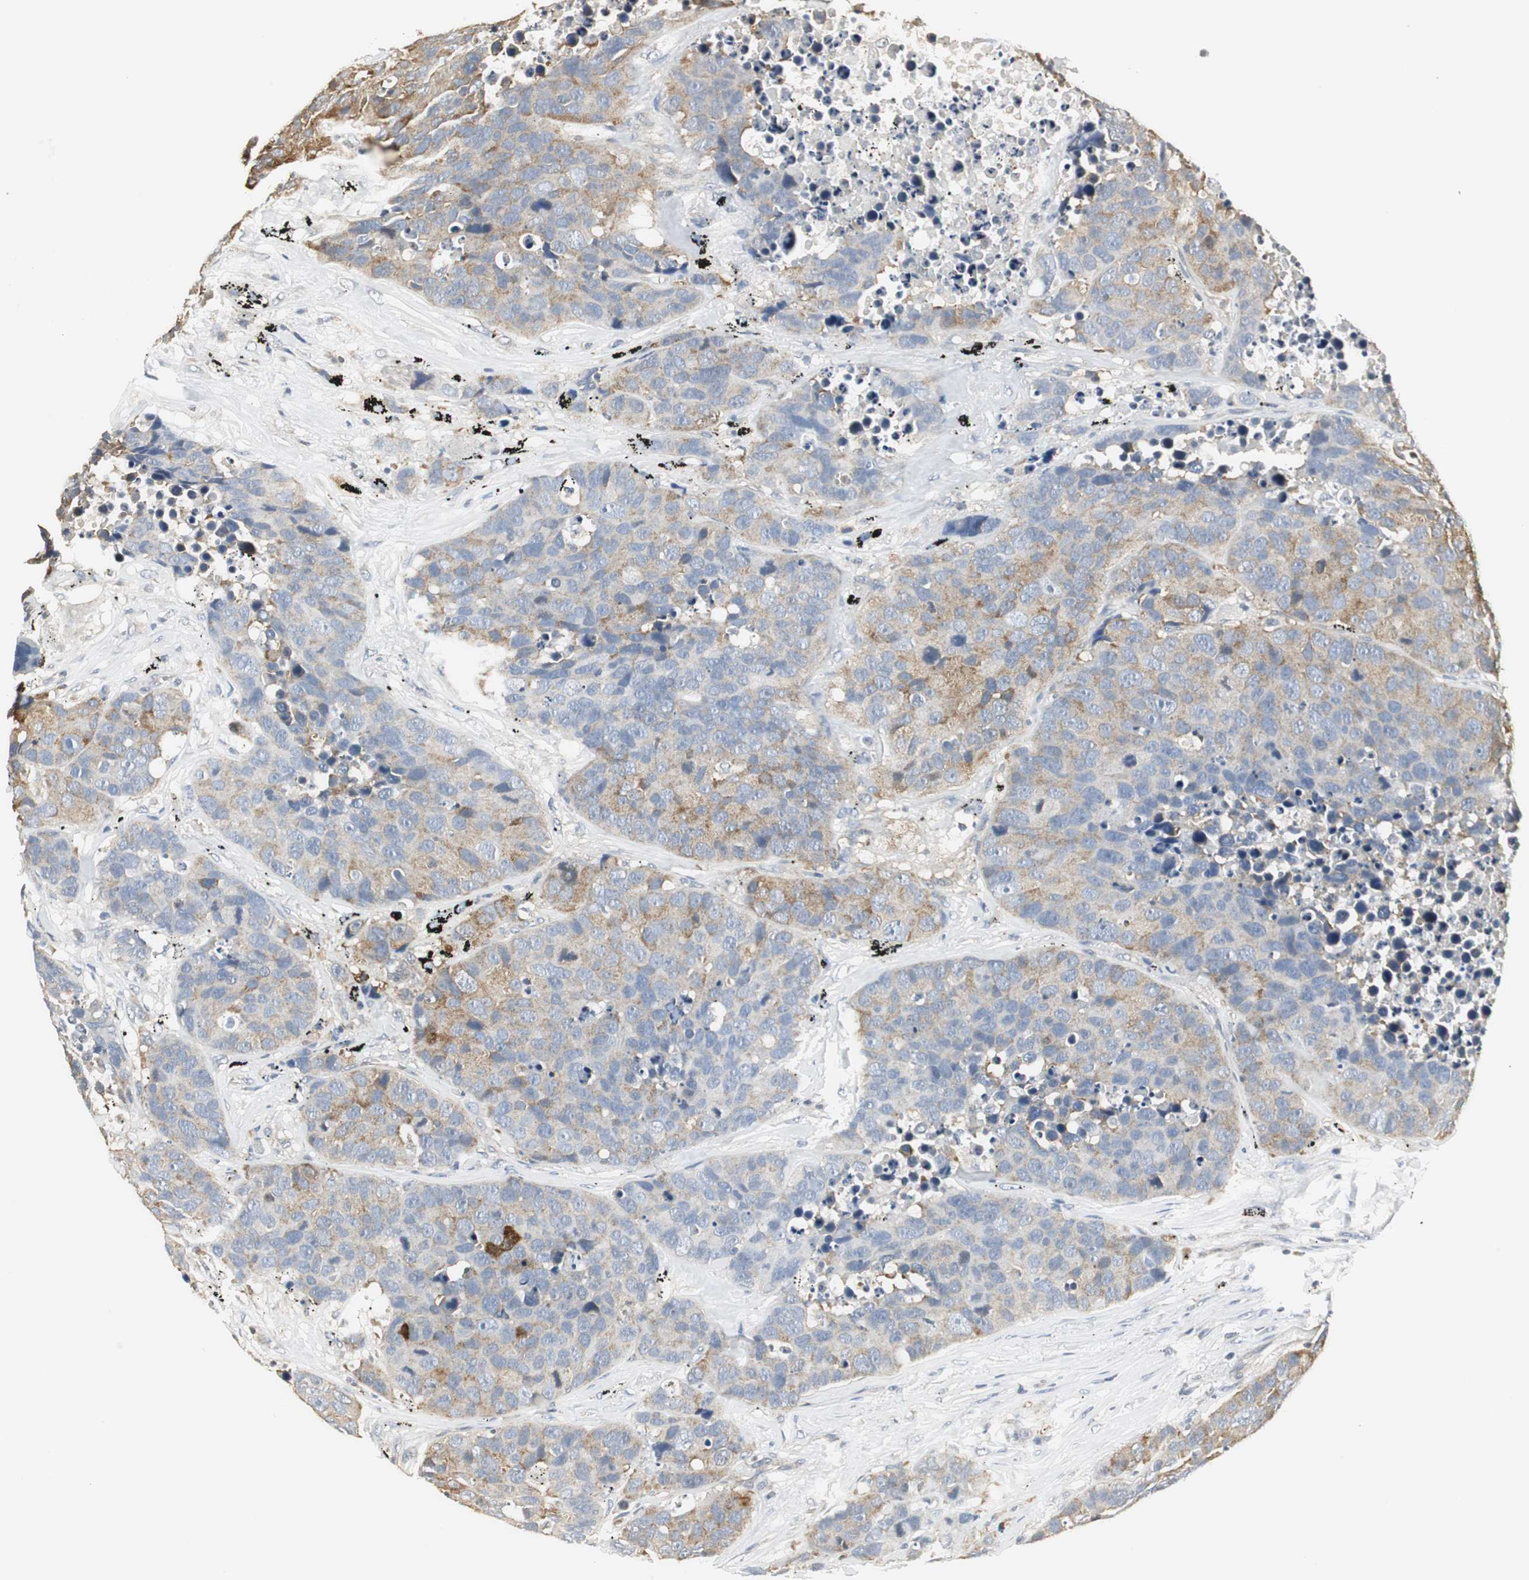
{"staining": {"intensity": "weak", "quantity": "25%-75%", "location": "cytoplasmic/membranous"}, "tissue": "carcinoid", "cell_type": "Tumor cells", "image_type": "cancer", "snomed": [{"axis": "morphology", "description": "Carcinoid, malignant, NOS"}, {"axis": "topography", "description": "Lung"}], "caption": "Immunohistochemistry (IHC) (DAB) staining of human carcinoid exhibits weak cytoplasmic/membranous protein staining in about 25%-75% of tumor cells.", "gene": "CCT5", "patient": {"sex": "male", "age": 60}}